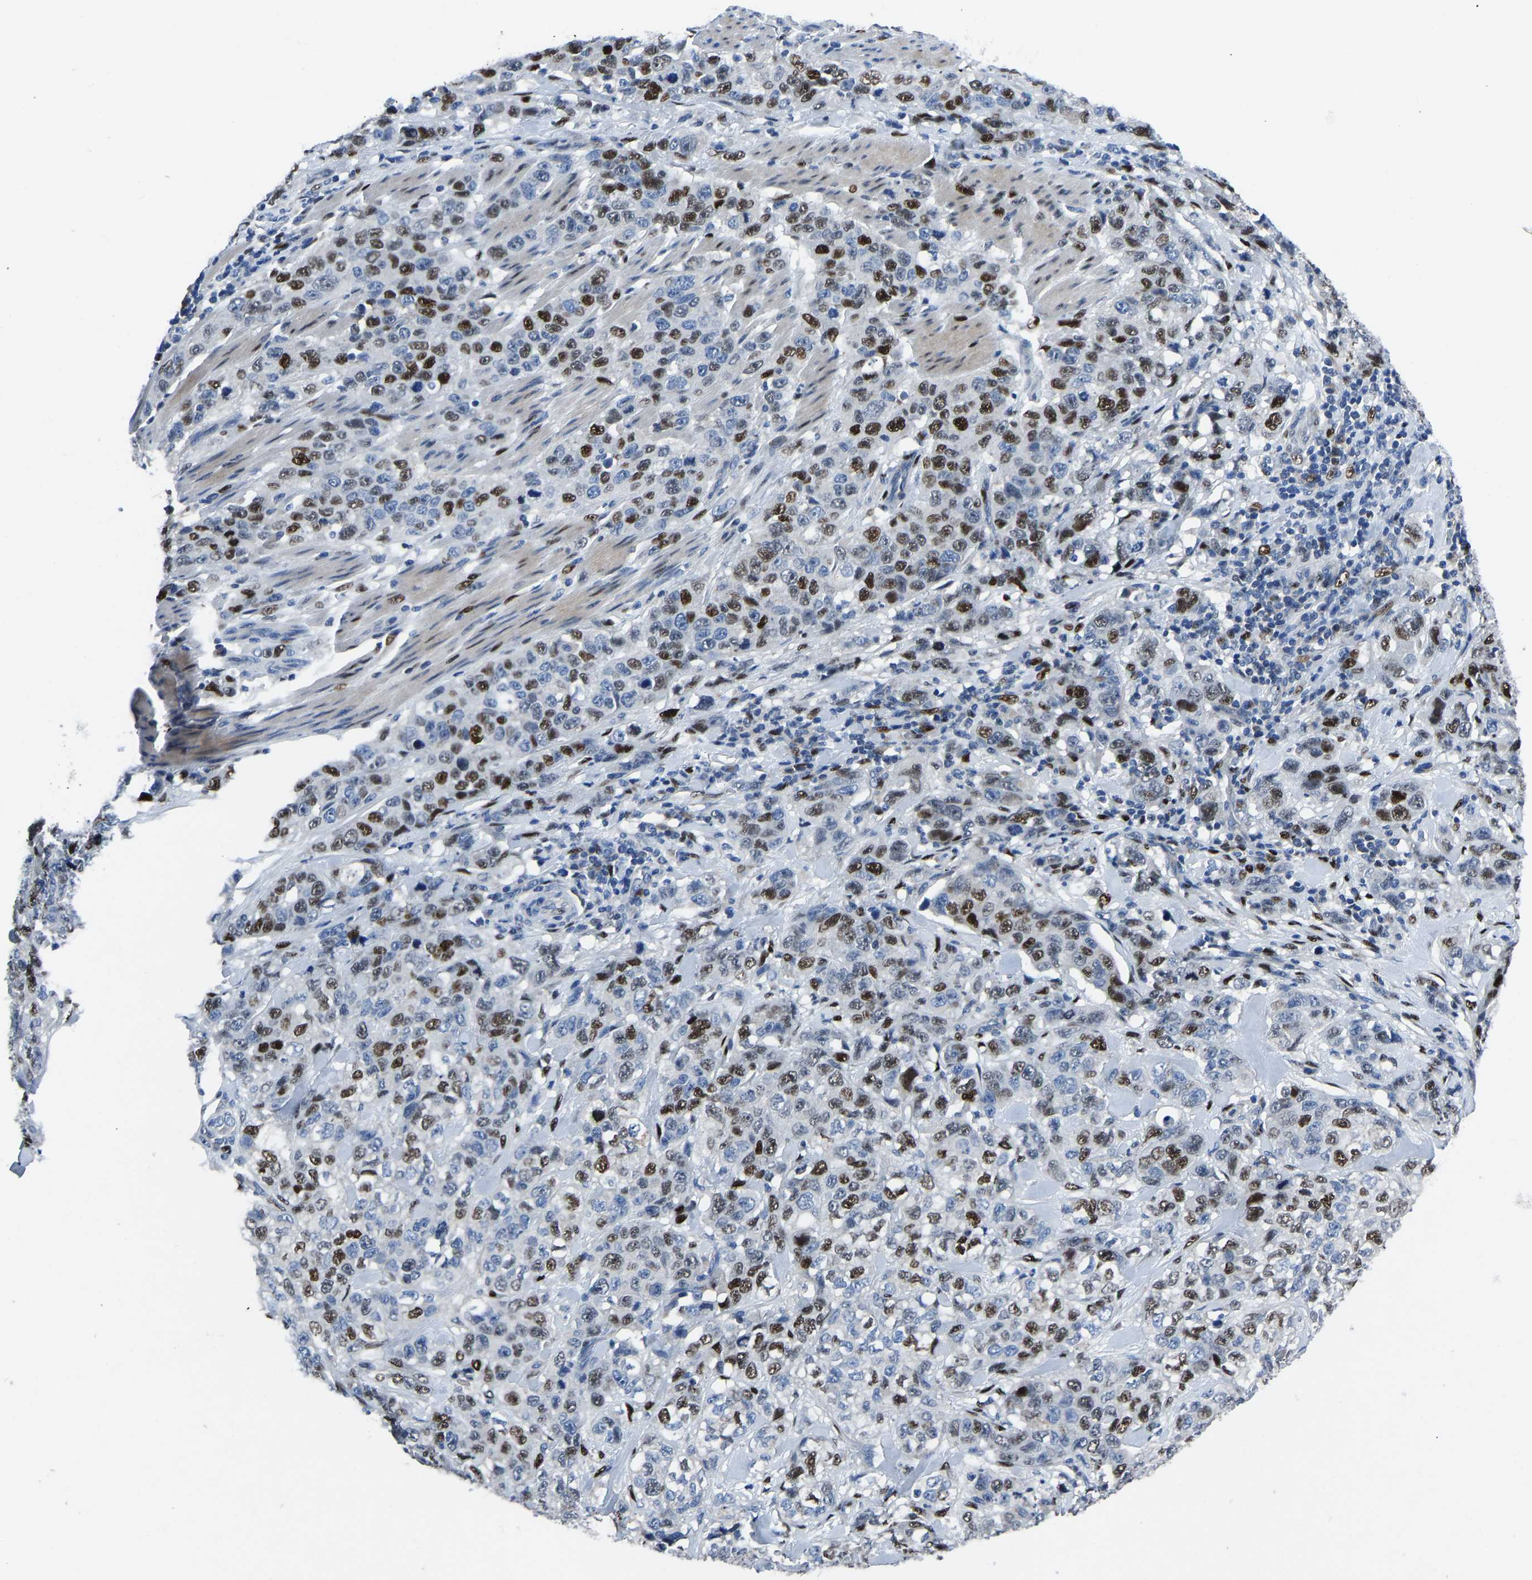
{"staining": {"intensity": "moderate", "quantity": "25%-75%", "location": "nuclear"}, "tissue": "stomach cancer", "cell_type": "Tumor cells", "image_type": "cancer", "snomed": [{"axis": "morphology", "description": "Adenocarcinoma, NOS"}, {"axis": "topography", "description": "Stomach"}], "caption": "Immunohistochemistry (IHC) of stomach cancer (adenocarcinoma) demonstrates medium levels of moderate nuclear positivity in about 25%-75% of tumor cells.", "gene": "EGR1", "patient": {"sex": "male", "age": 48}}